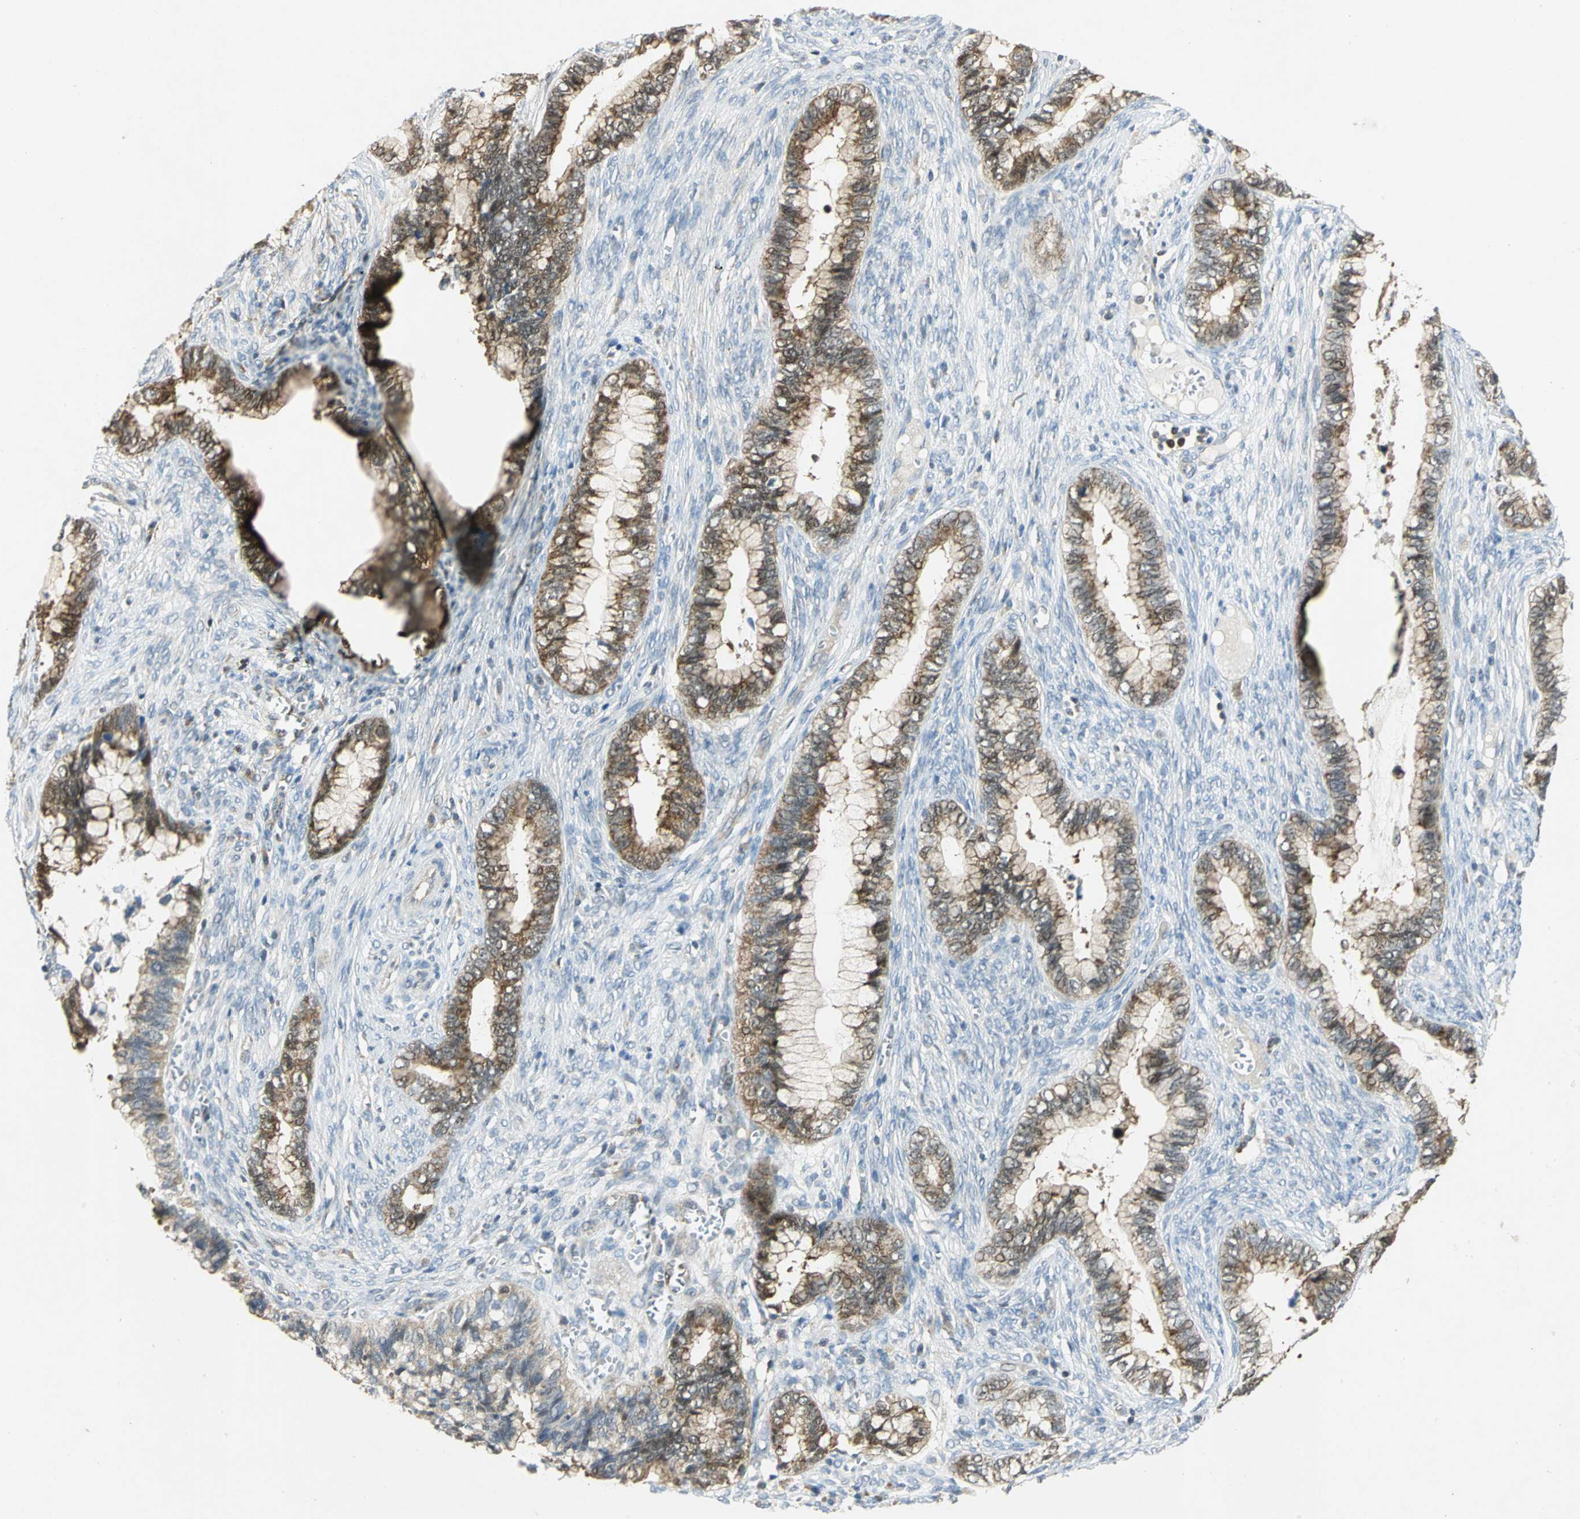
{"staining": {"intensity": "moderate", "quantity": ">75%", "location": "cytoplasmic/membranous"}, "tissue": "cervical cancer", "cell_type": "Tumor cells", "image_type": "cancer", "snomed": [{"axis": "morphology", "description": "Adenocarcinoma, NOS"}, {"axis": "topography", "description": "Cervix"}], "caption": "An immunohistochemistry (IHC) histopathology image of tumor tissue is shown. Protein staining in brown shows moderate cytoplasmic/membranous positivity in adenocarcinoma (cervical) within tumor cells. The protein of interest is stained brown, and the nuclei are stained in blue (DAB IHC with brightfield microscopy, high magnification).", "gene": "PPIA", "patient": {"sex": "female", "age": 44}}